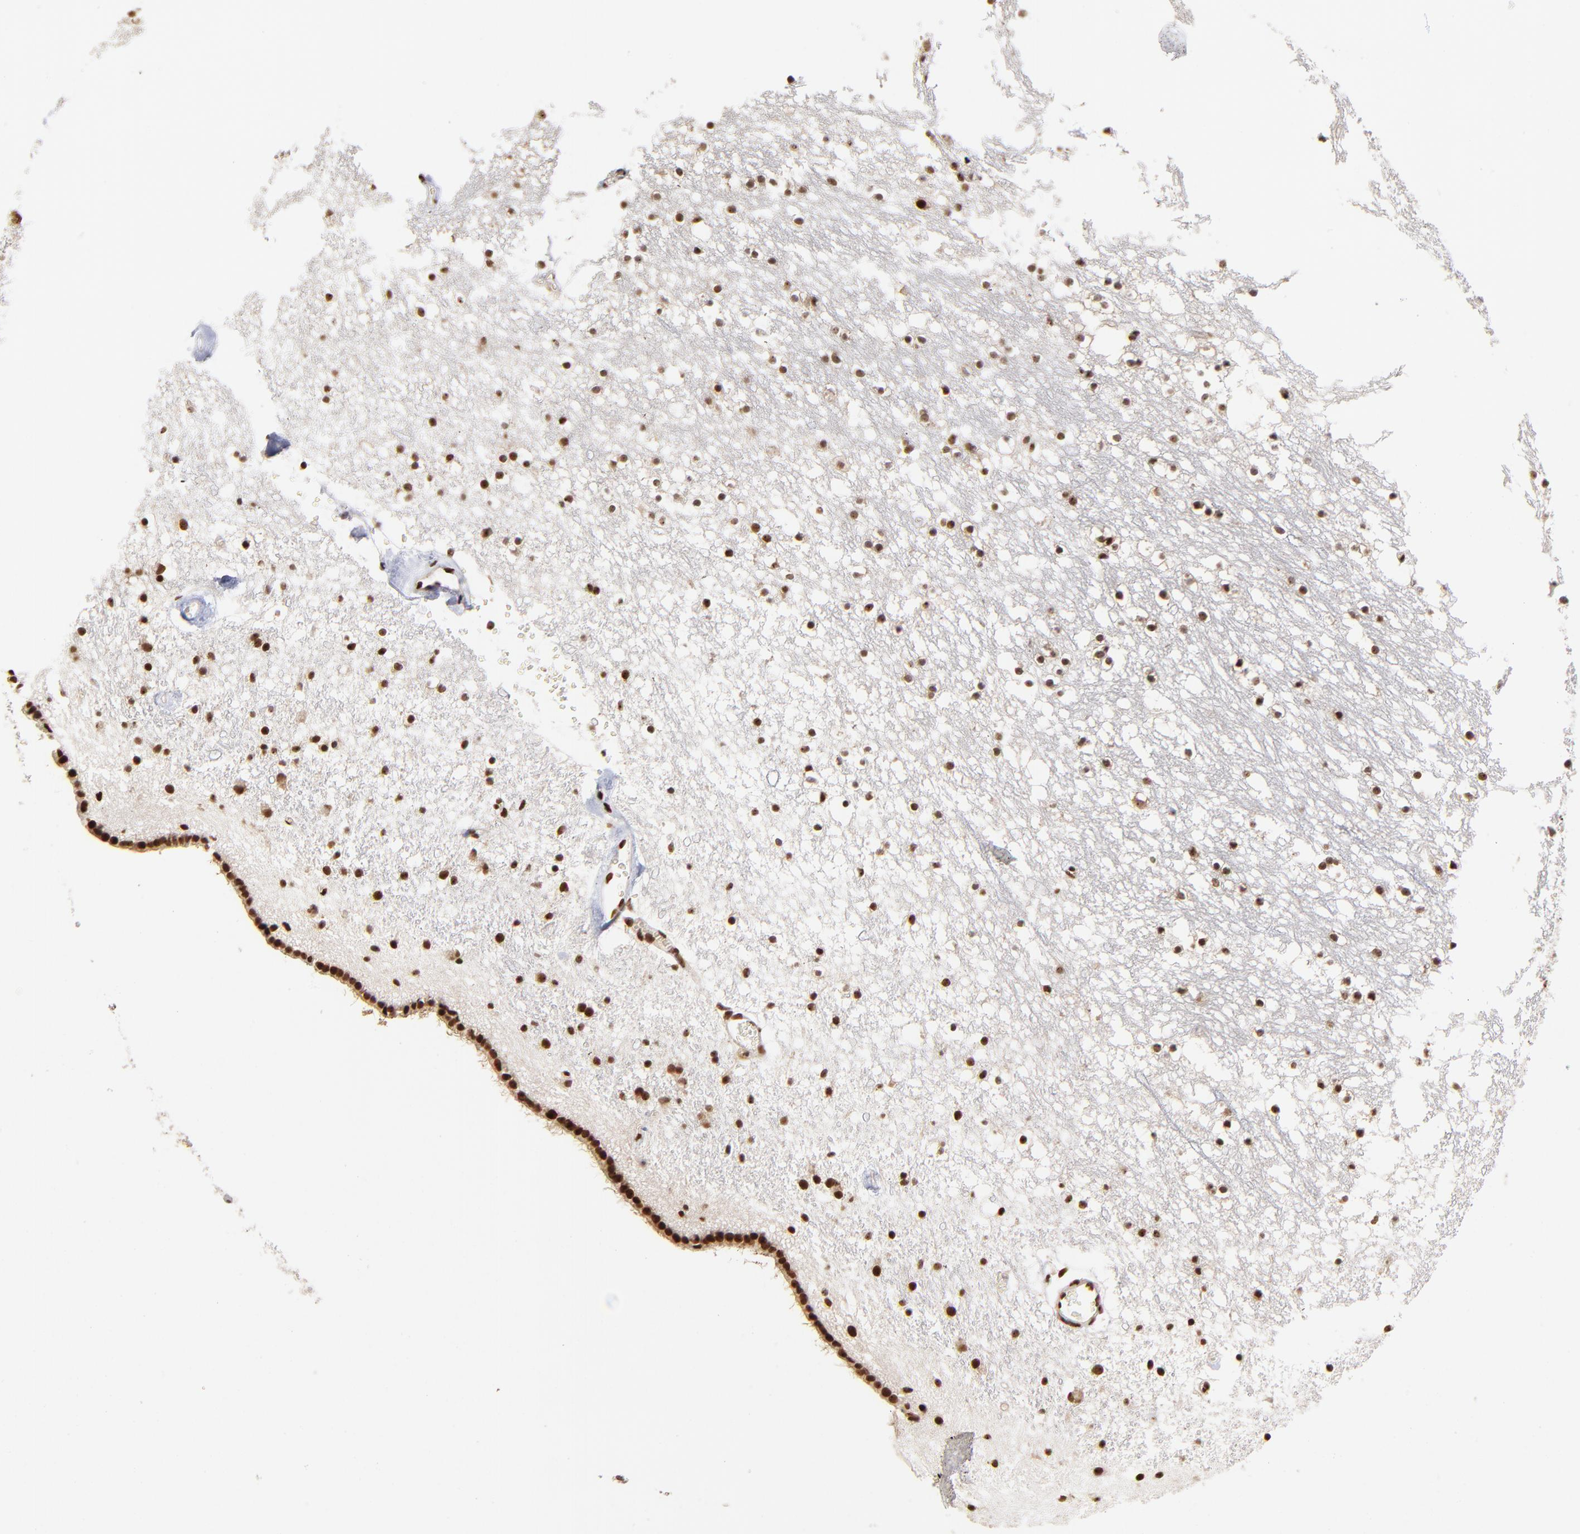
{"staining": {"intensity": "strong", "quantity": ">75%", "location": "nuclear"}, "tissue": "caudate", "cell_type": "Glial cells", "image_type": "normal", "snomed": [{"axis": "morphology", "description": "Normal tissue, NOS"}, {"axis": "topography", "description": "Lateral ventricle wall"}], "caption": "This image shows immunohistochemistry staining of unremarkable caudate, with high strong nuclear positivity in about >75% of glial cells.", "gene": "ZNF146", "patient": {"sex": "male", "age": 45}}